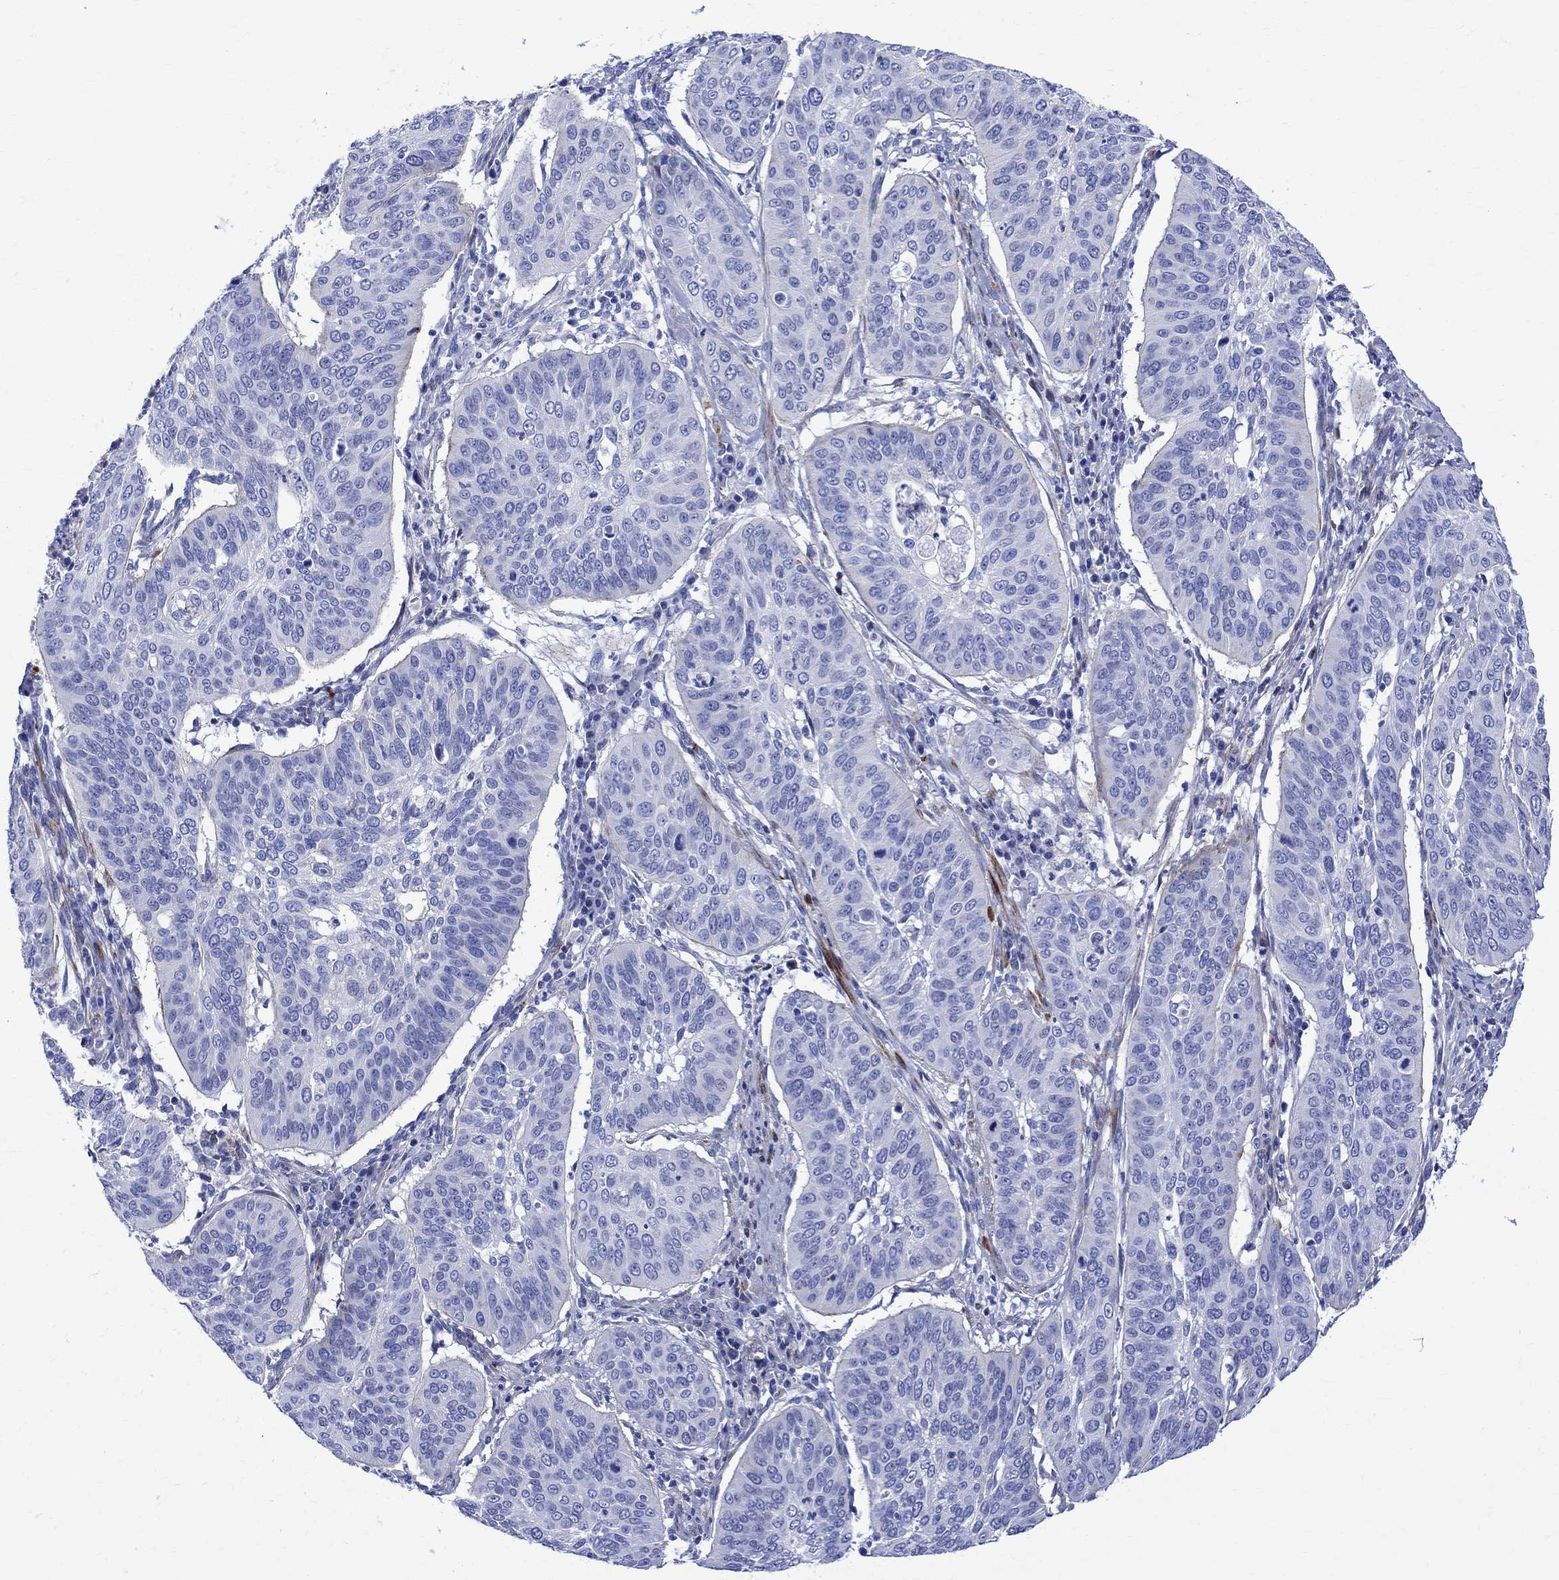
{"staining": {"intensity": "negative", "quantity": "none", "location": "none"}, "tissue": "cervical cancer", "cell_type": "Tumor cells", "image_type": "cancer", "snomed": [{"axis": "morphology", "description": "Normal tissue, NOS"}, {"axis": "morphology", "description": "Squamous cell carcinoma, NOS"}, {"axis": "topography", "description": "Cervix"}], "caption": "Squamous cell carcinoma (cervical) stained for a protein using immunohistochemistry displays no staining tumor cells.", "gene": "PARVB", "patient": {"sex": "female", "age": 39}}